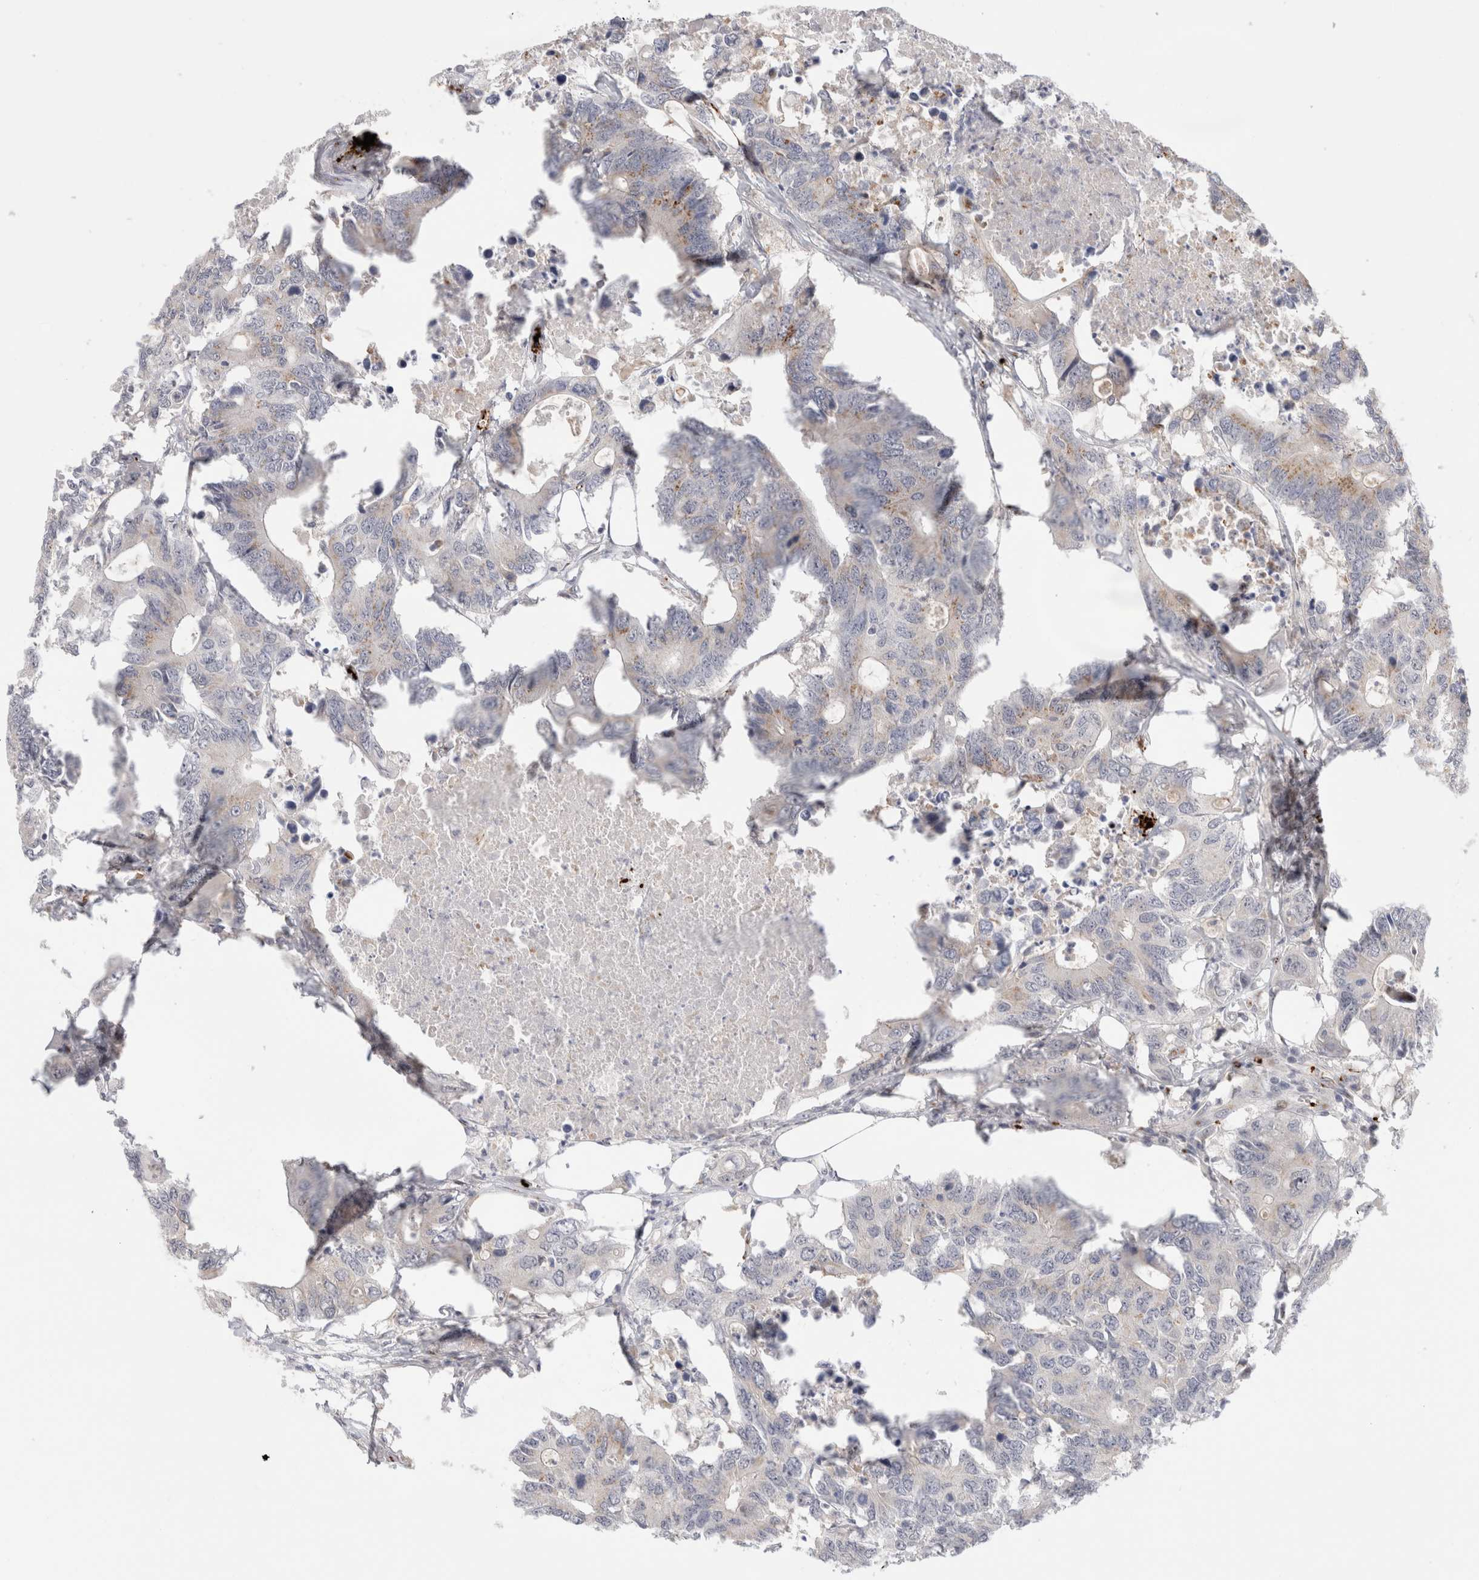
{"staining": {"intensity": "weak", "quantity": "<25%", "location": "cytoplasmic/membranous"}, "tissue": "colorectal cancer", "cell_type": "Tumor cells", "image_type": "cancer", "snomed": [{"axis": "morphology", "description": "Adenocarcinoma, NOS"}, {"axis": "topography", "description": "Colon"}], "caption": "Tumor cells show no significant protein staining in adenocarcinoma (colorectal). The staining was performed using DAB to visualize the protein expression in brown, while the nuclei were stained in blue with hematoxylin (Magnification: 20x).", "gene": "VPS28", "patient": {"sex": "male", "age": 71}}